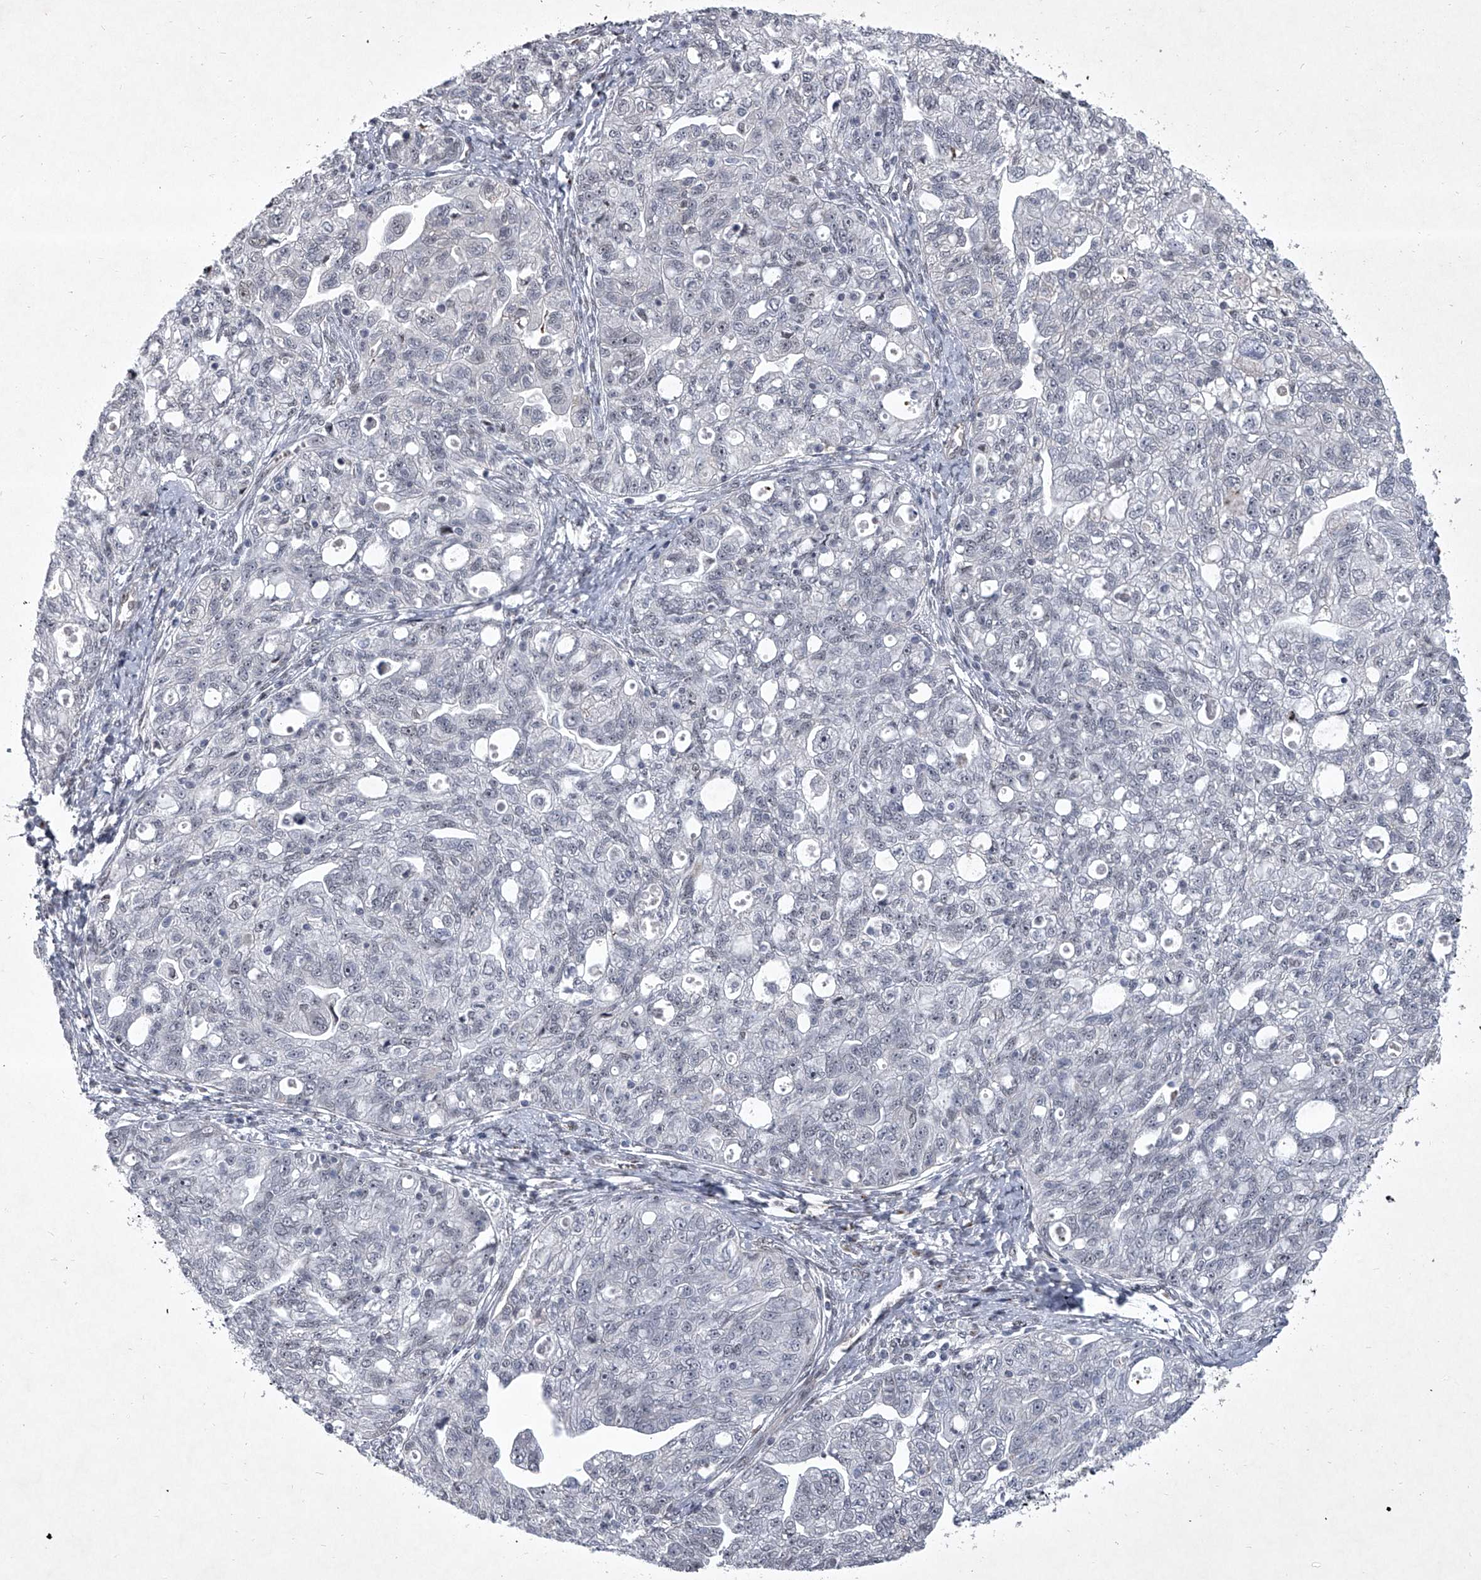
{"staining": {"intensity": "negative", "quantity": "none", "location": "none"}, "tissue": "ovarian cancer", "cell_type": "Tumor cells", "image_type": "cancer", "snomed": [{"axis": "morphology", "description": "Carcinoma, NOS"}, {"axis": "morphology", "description": "Cystadenocarcinoma, serous, NOS"}, {"axis": "topography", "description": "Ovary"}], "caption": "Immunohistochemistry of ovarian cancer (carcinoma) exhibits no staining in tumor cells. (DAB immunohistochemistry with hematoxylin counter stain).", "gene": "MLLT1", "patient": {"sex": "female", "age": 69}}